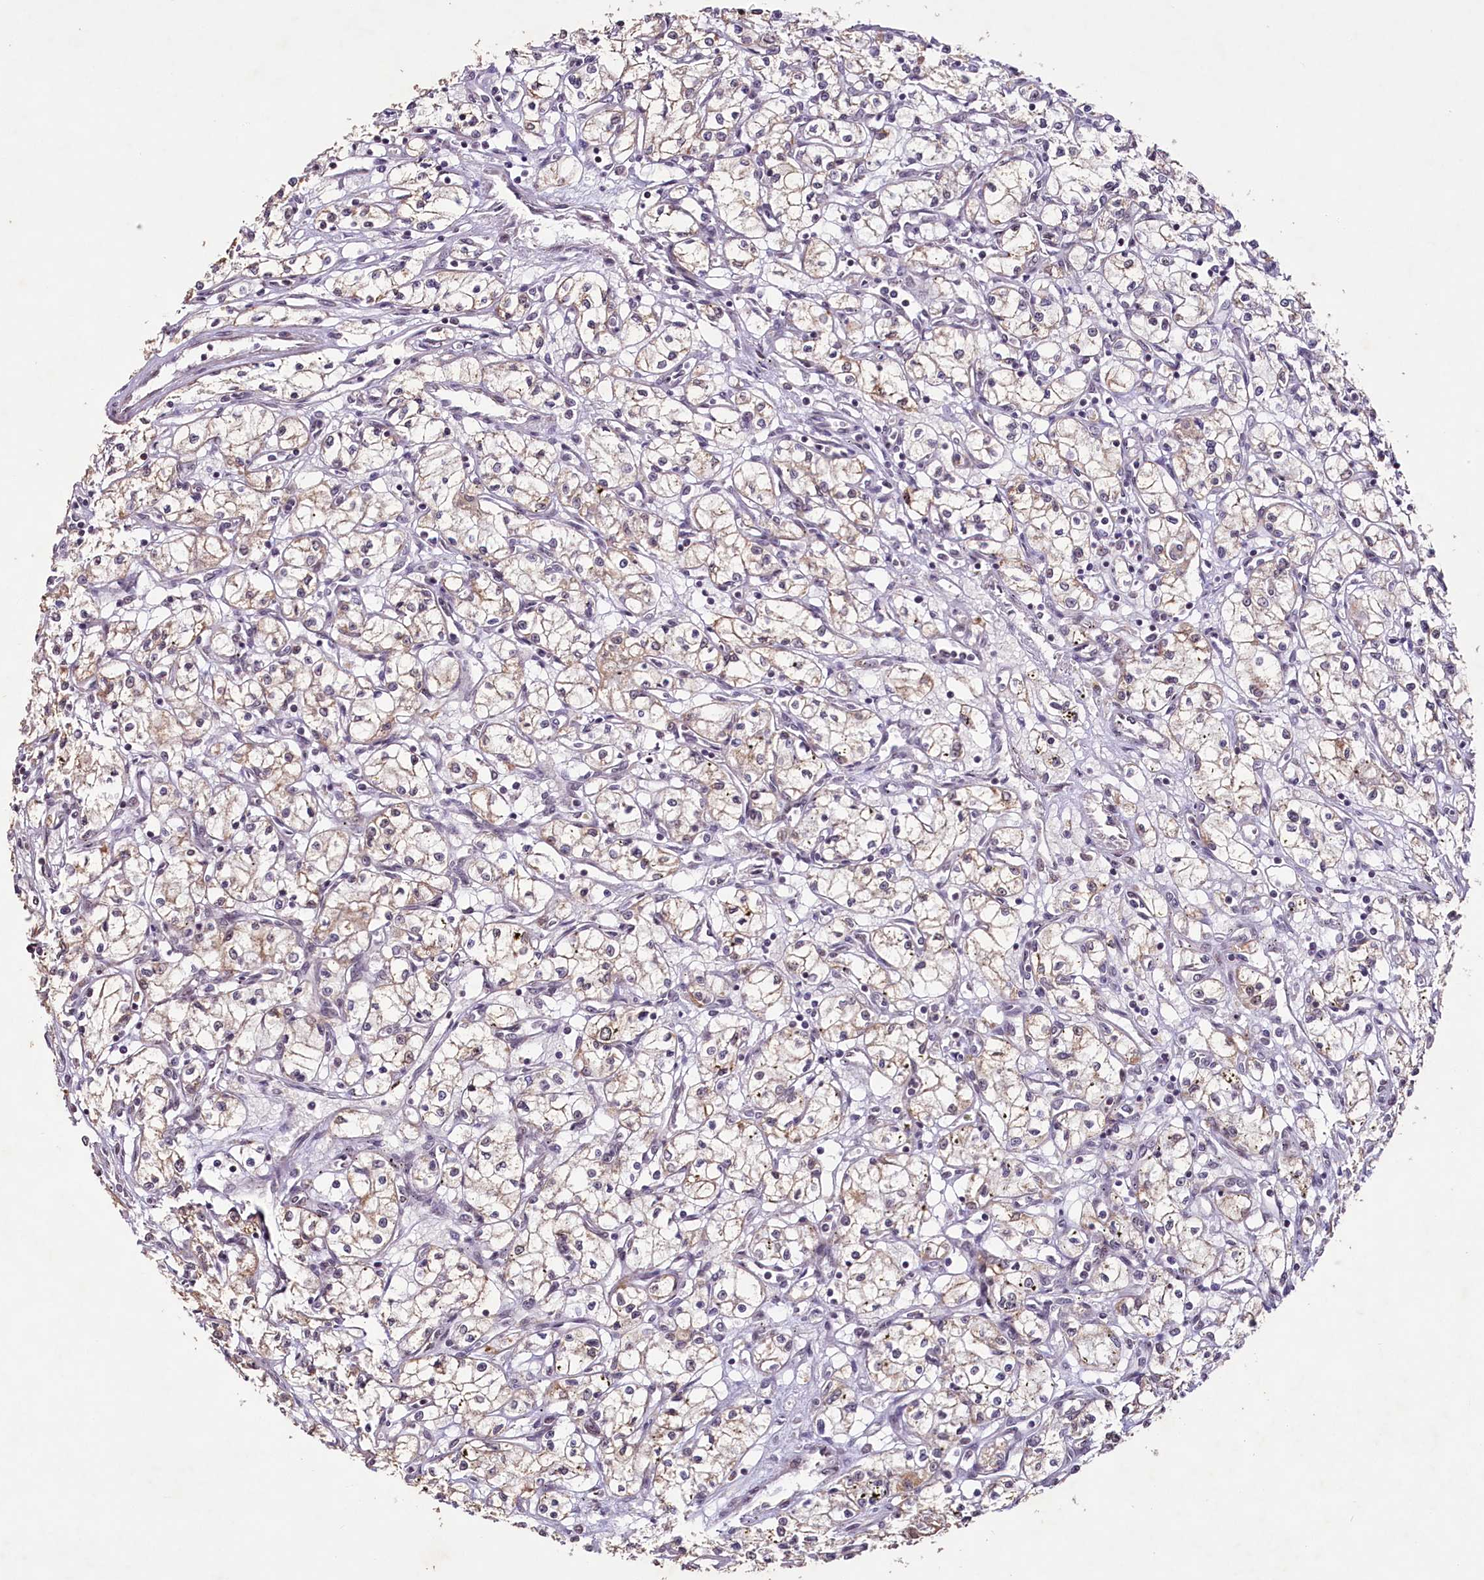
{"staining": {"intensity": "moderate", "quantity": "25%-75%", "location": "cytoplasmic/membranous"}, "tissue": "renal cancer", "cell_type": "Tumor cells", "image_type": "cancer", "snomed": [{"axis": "morphology", "description": "Adenocarcinoma, NOS"}, {"axis": "topography", "description": "Kidney"}], "caption": "IHC (DAB (3,3'-diaminobenzidine)) staining of renal cancer displays moderate cytoplasmic/membranous protein positivity in approximately 25%-75% of tumor cells. The staining is performed using DAB (3,3'-diaminobenzidine) brown chromogen to label protein expression. The nuclei are counter-stained blue using hematoxylin.", "gene": "PDE6D", "patient": {"sex": "male", "age": 59}}